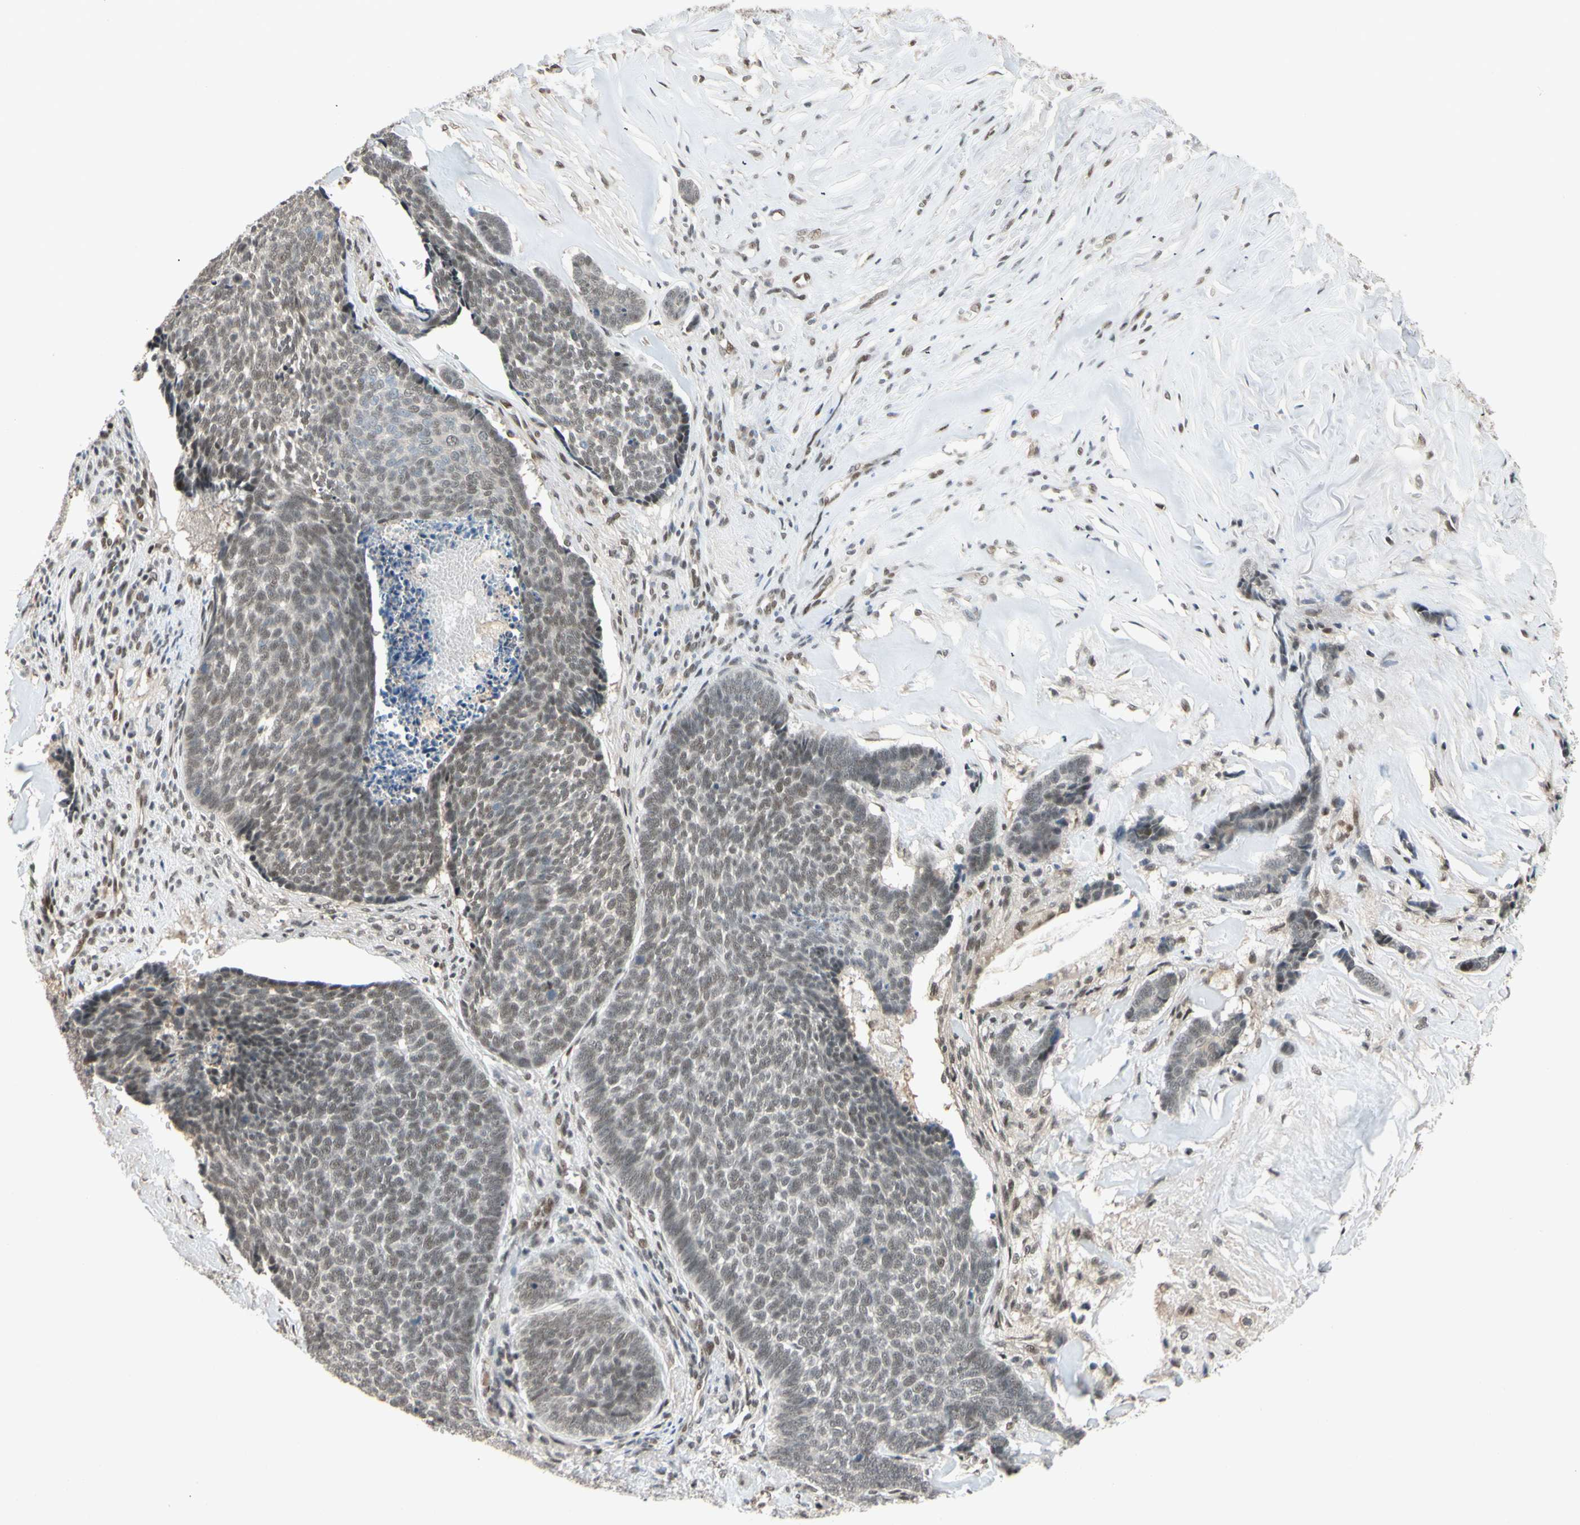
{"staining": {"intensity": "weak", "quantity": "25%-75%", "location": "nuclear"}, "tissue": "skin cancer", "cell_type": "Tumor cells", "image_type": "cancer", "snomed": [{"axis": "morphology", "description": "Basal cell carcinoma"}, {"axis": "topography", "description": "Skin"}], "caption": "Tumor cells display low levels of weak nuclear expression in about 25%-75% of cells in basal cell carcinoma (skin).", "gene": "TAF4", "patient": {"sex": "male", "age": 84}}